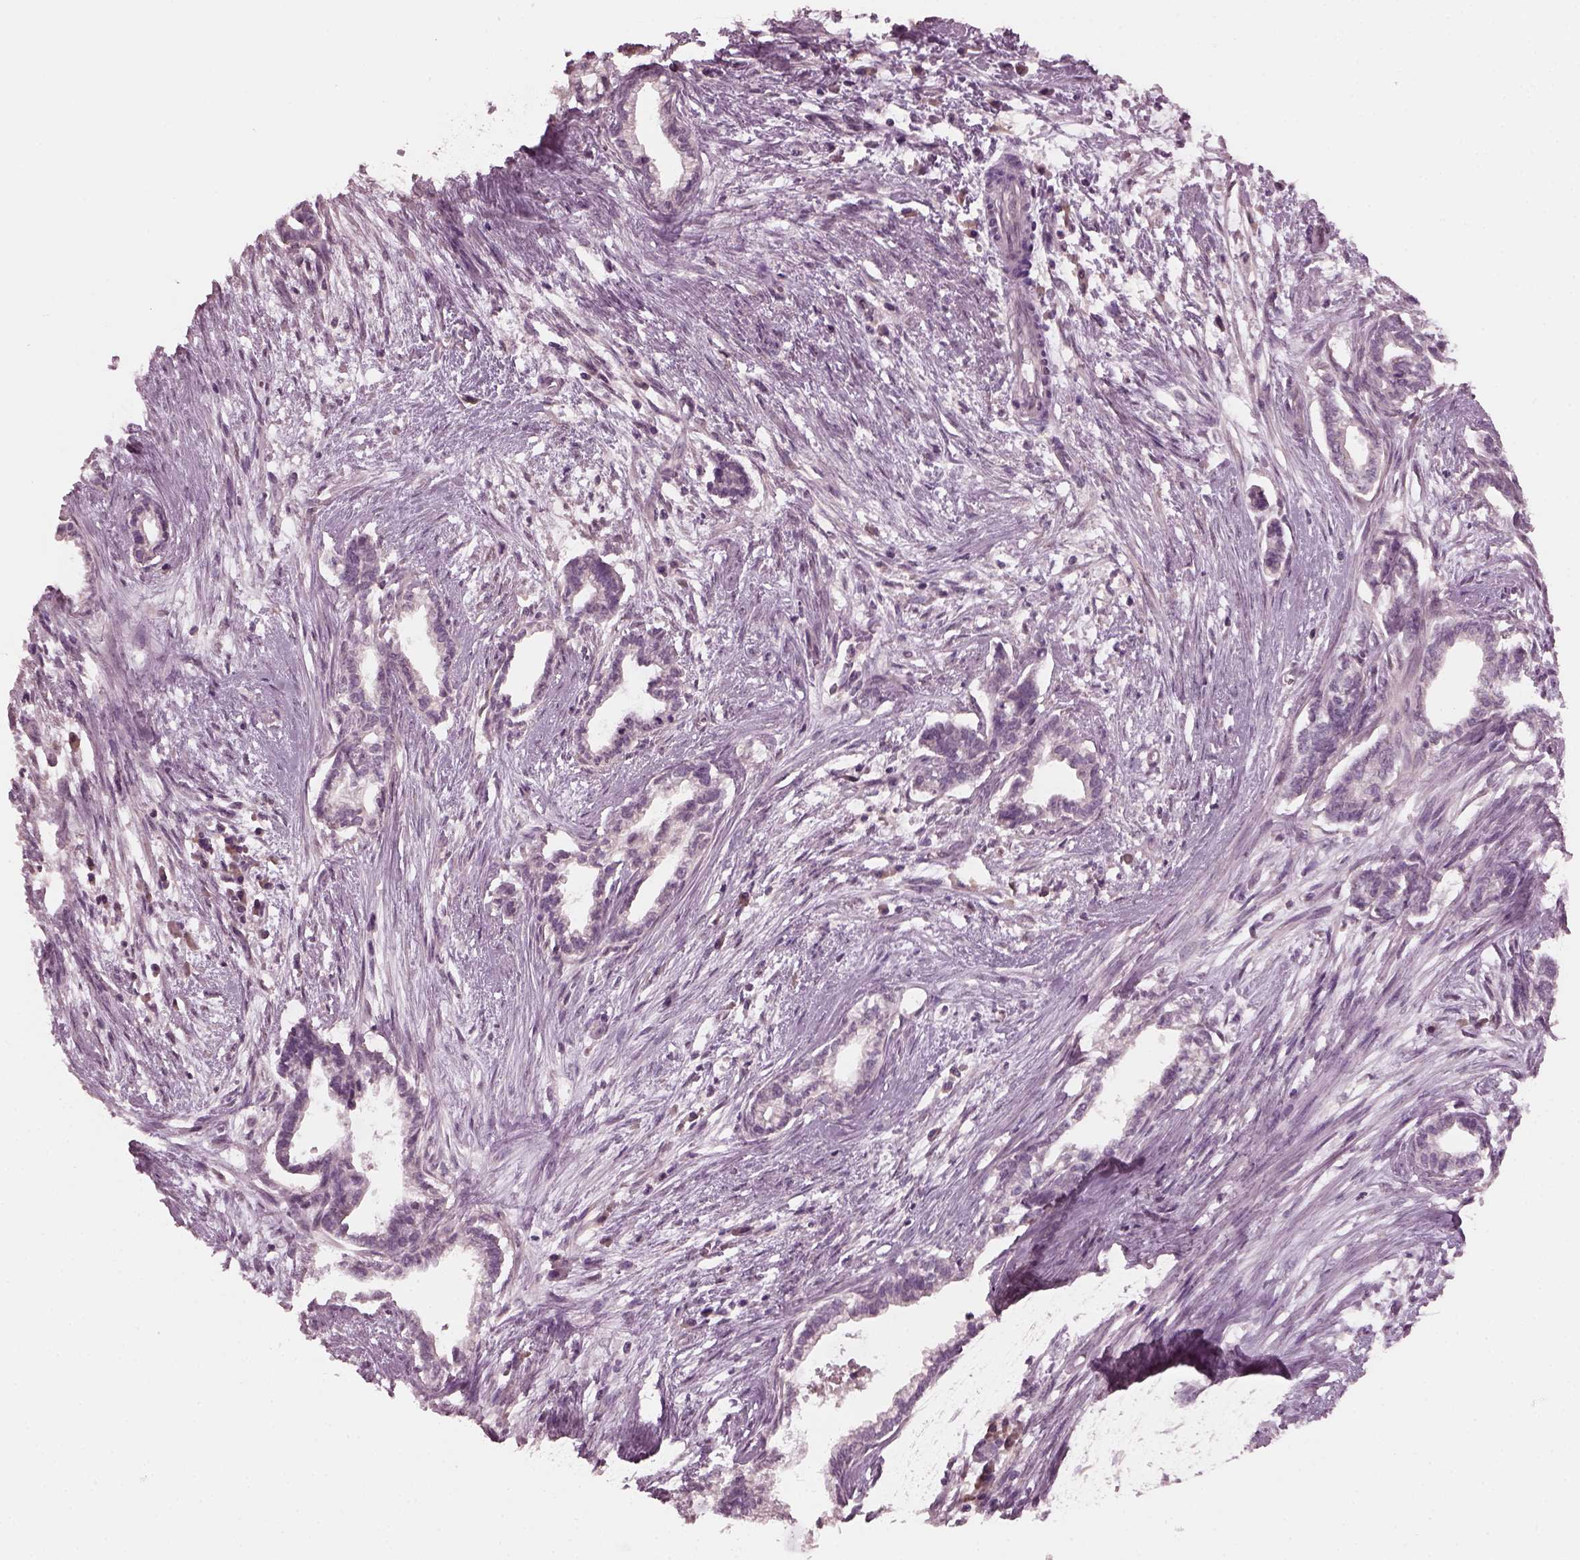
{"staining": {"intensity": "negative", "quantity": "none", "location": "none"}, "tissue": "cervical cancer", "cell_type": "Tumor cells", "image_type": "cancer", "snomed": [{"axis": "morphology", "description": "Adenocarcinoma, NOS"}, {"axis": "topography", "description": "Cervix"}], "caption": "IHC image of neoplastic tissue: cervical cancer stained with DAB (3,3'-diaminobenzidine) displays no significant protein expression in tumor cells.", "gene": "PORCN", "patient": {"sex": "female", "age": 62}}